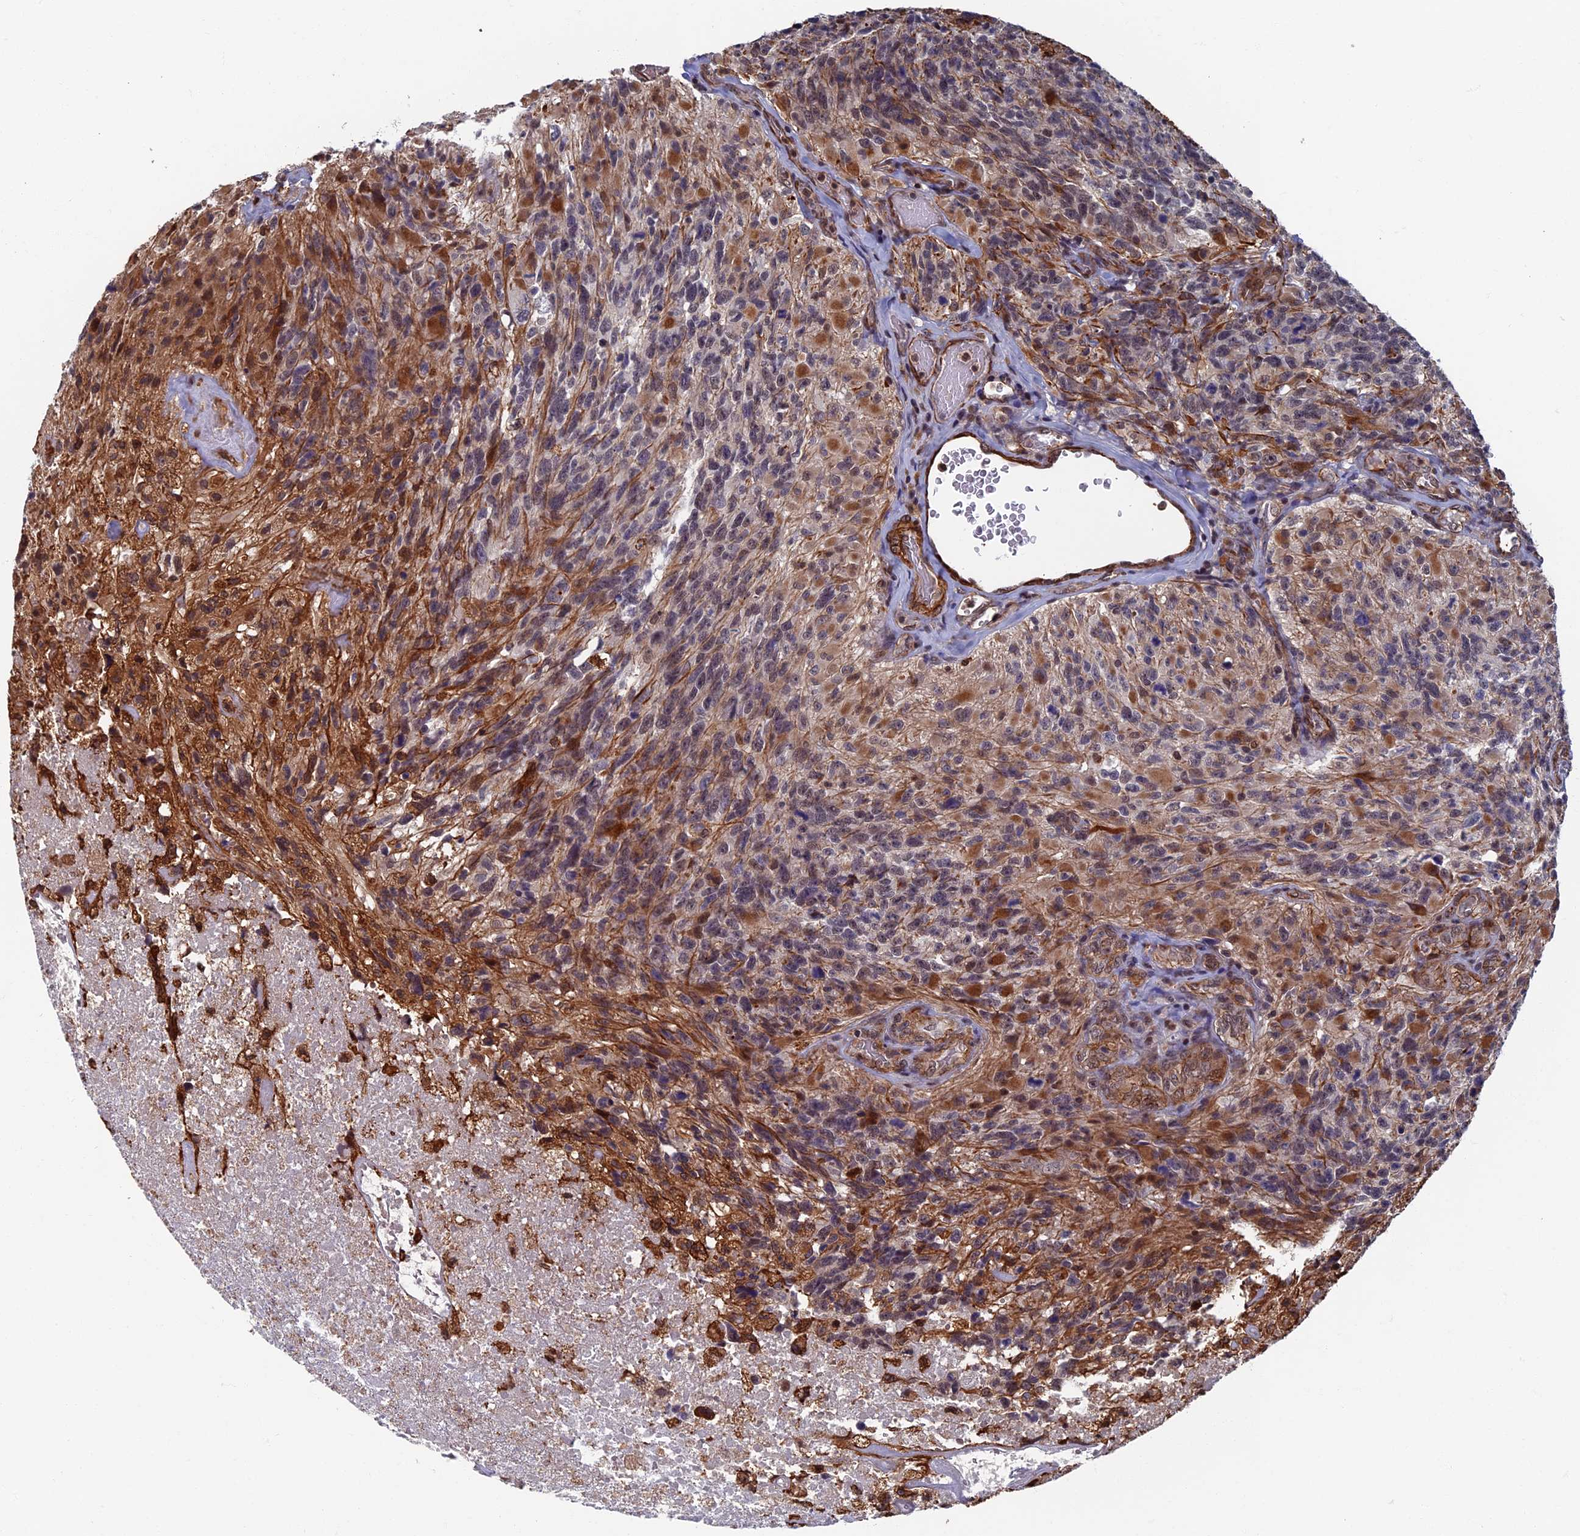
{"staining": {"intensity": "moderate", "quantity": "<25%", "location": "cytoplasmic/membranous"}, "tissue": "glioma", "cell_type": "Tumor cells", "image_type": "cancer", "snomed": [{"axis": "morphology", "description": "Glioma, malignant, High grade"}, {"axis": "topography", "description": "Brain"}], "caption": "Human malignant glioma (high-grade) stained for a protein (brown) shows moderate cytoplasmic/membranous positive staining in about <25% of tumor cells.", "gene": "CTDP1", "patient": {"sex": "male", "age": 76}}